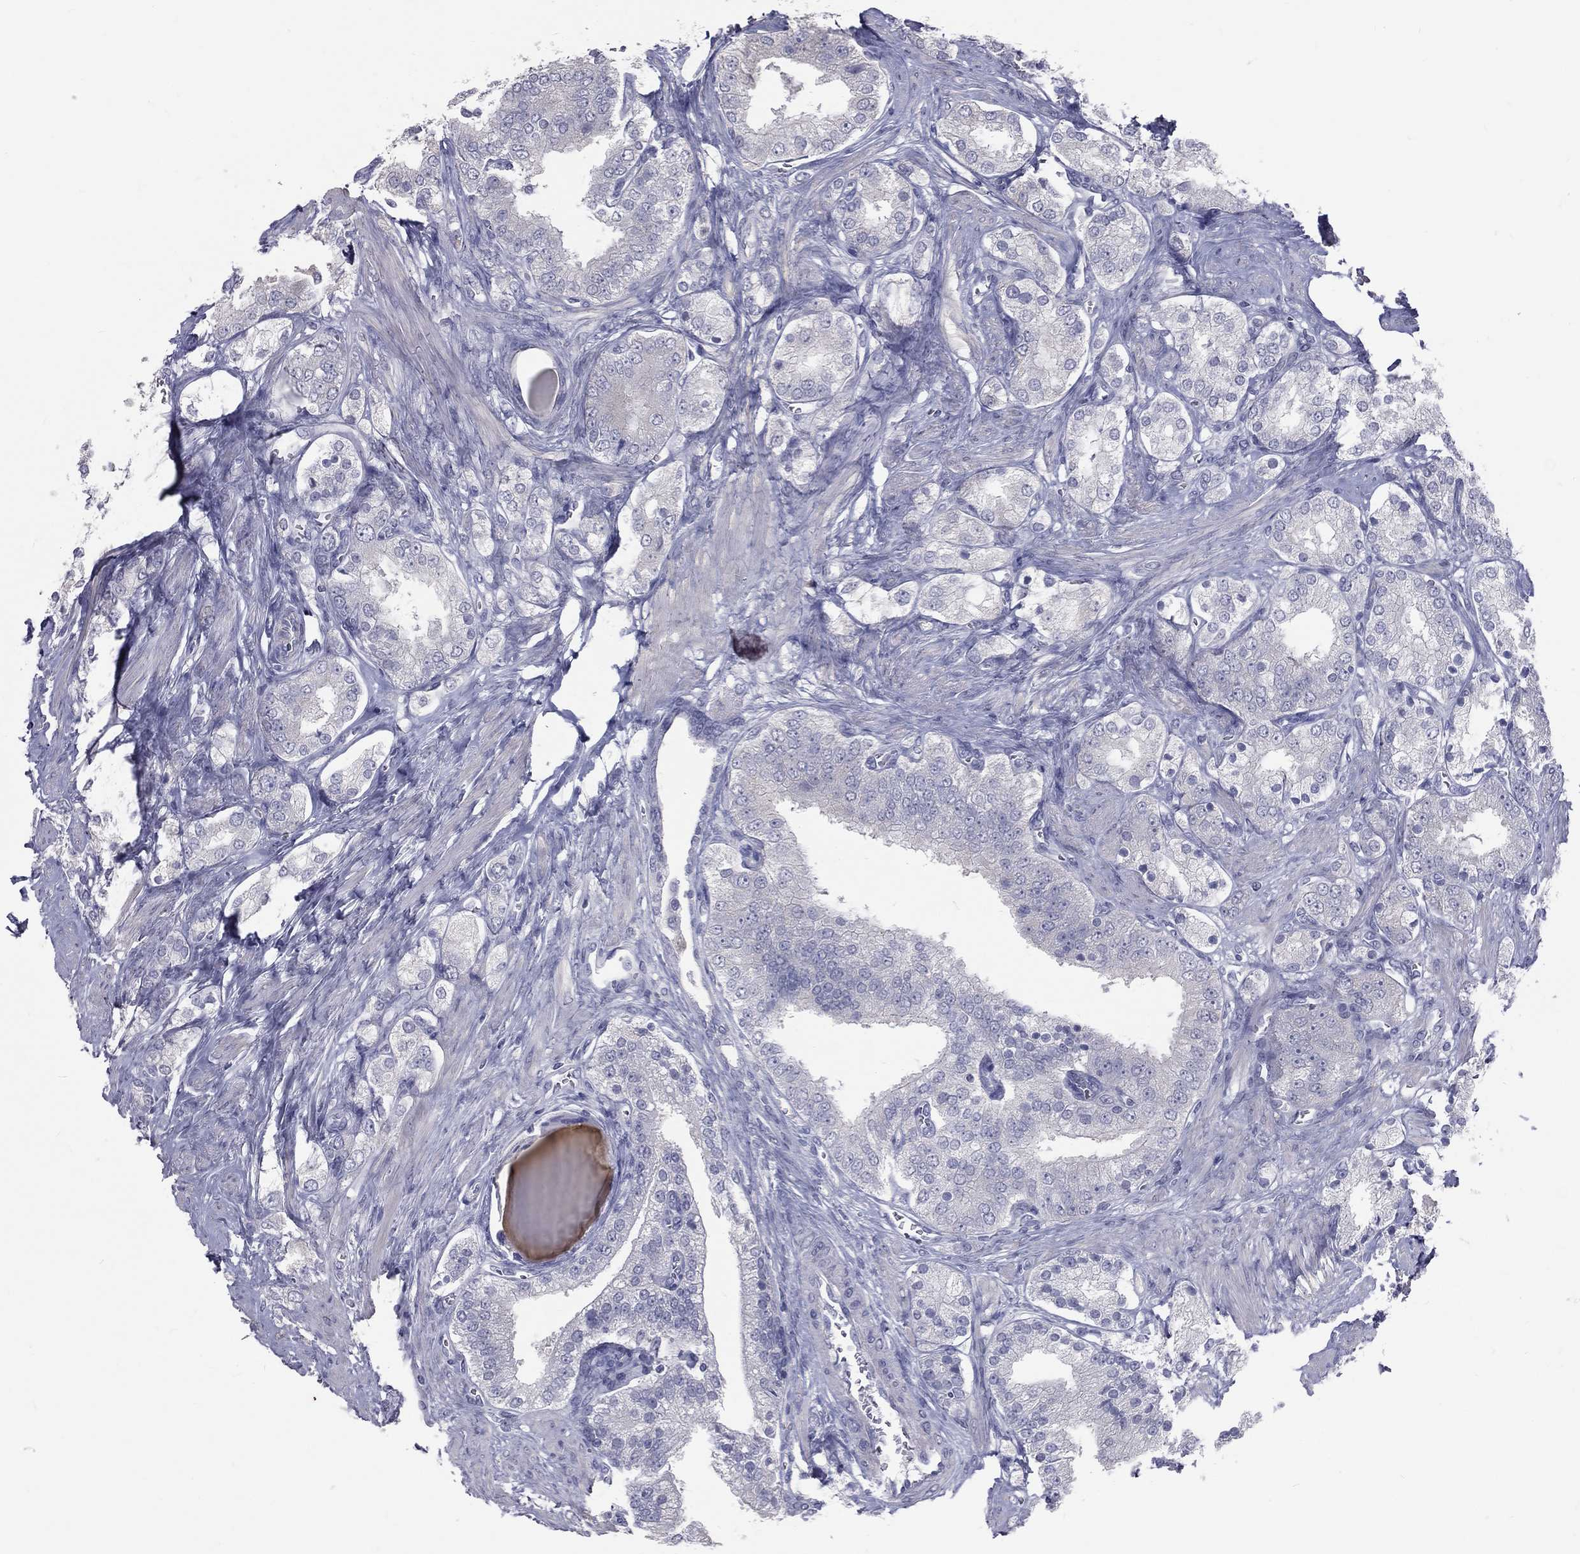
{"staining": {"intensity": "negative", "quantity": "none", "location": "none"}, "tissue": "prostate cancer", "cell_type": "Tumor cells", "image_type": "cancer", "snomed": [{"axis": "morphology", "description": "Adenocarcinoma, NOS"}, {"axis": "topography", "description": "Prostate and seminal vesicle, NOS"}, {"axis": "topography", "description": "Prostate"}], "caption": "Immunohistochemical staining of human prostate cancer reveals no significant expression in tumor cells.", "gene": "TFPI2", "patient": {"sex": "male", "age": 67}}